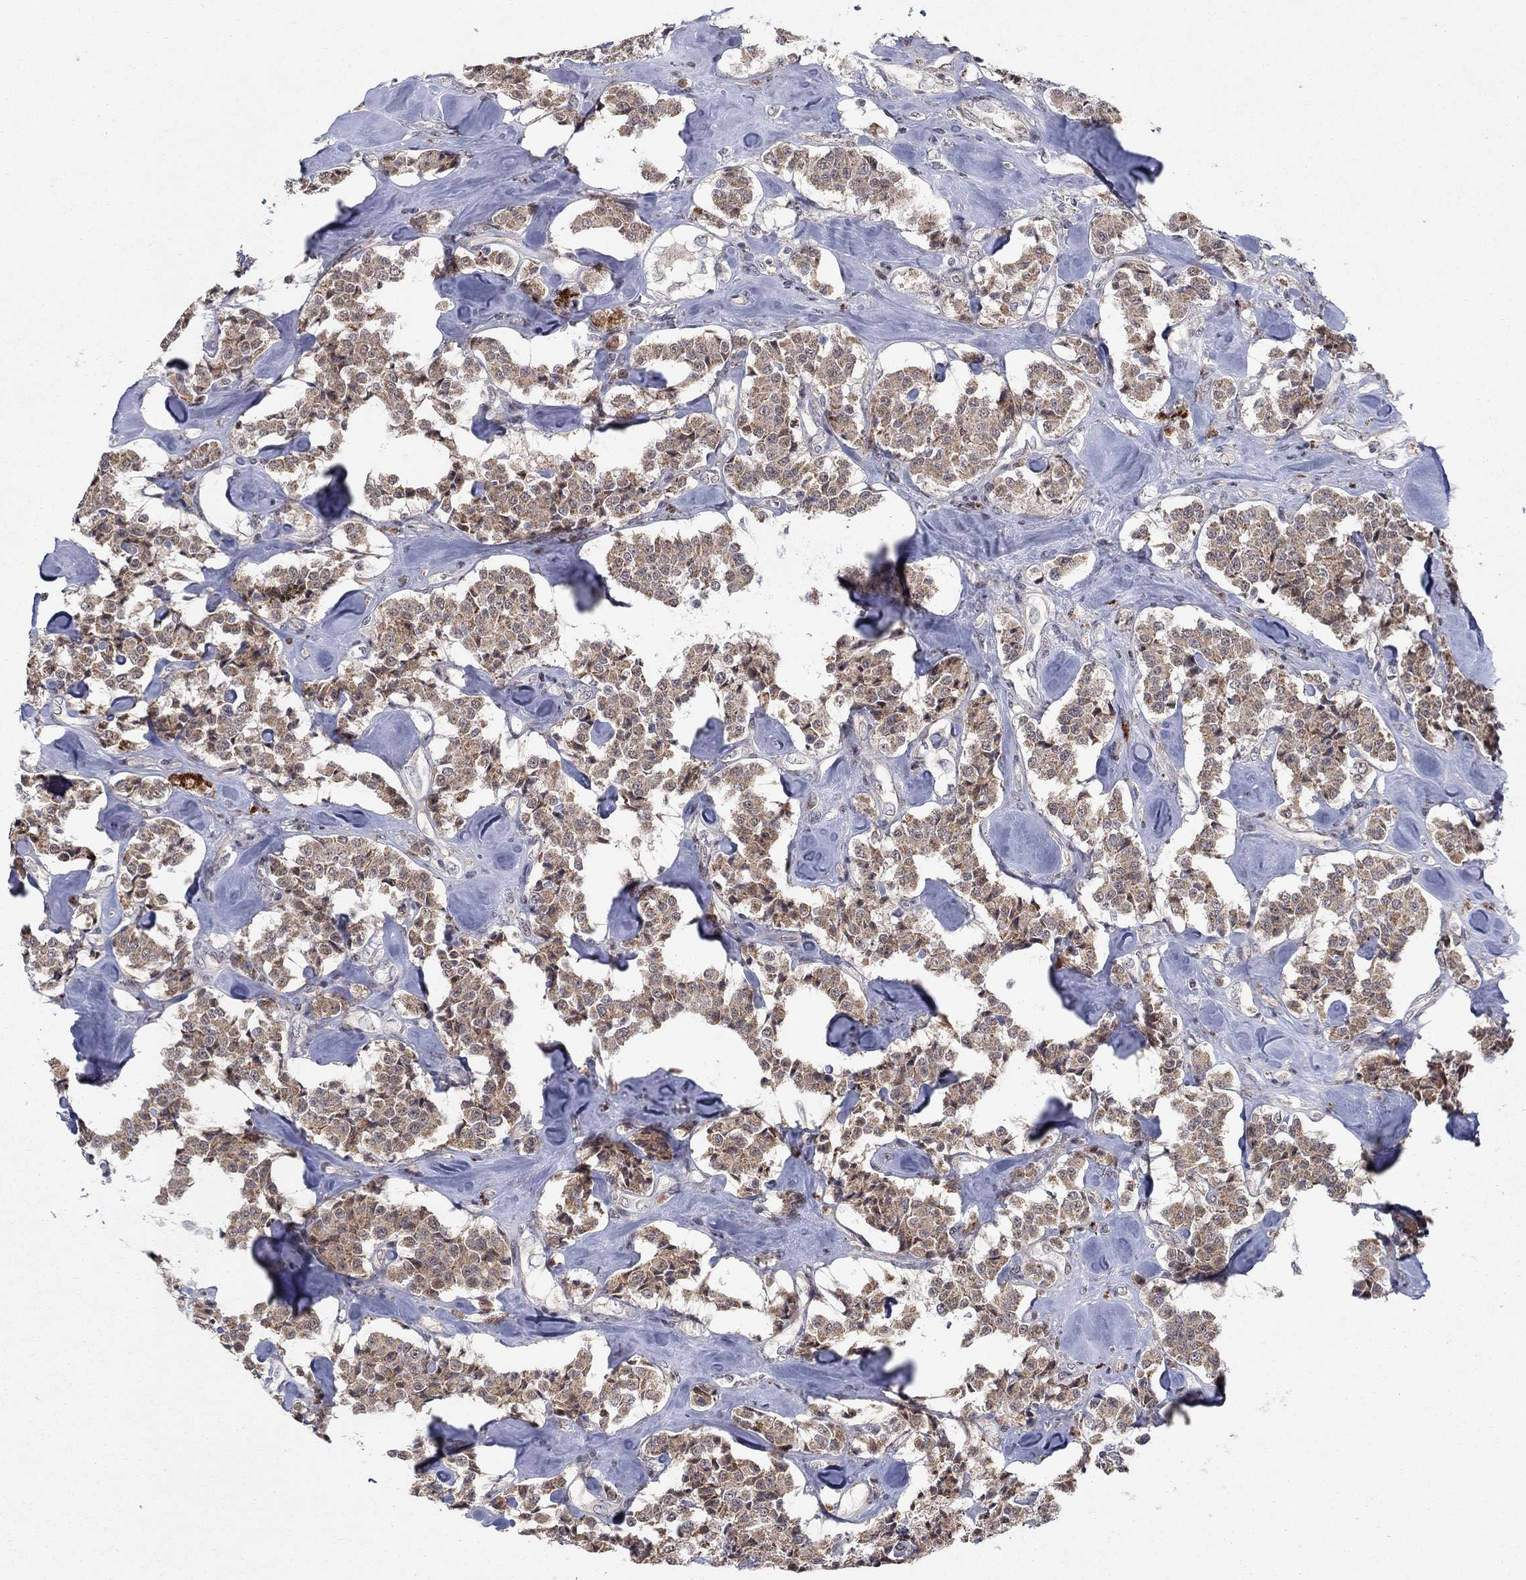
{"staining": {"intensity": "moderate", "quantity": ">75%", "location": "cytoplasmic/membranous"}, "tissue": "carcinoid", "cell_type": "Tumor cells", "image_type": "cancer", "snomed": [{"axis": "morphology", "description": "Carcinoid, malignant, NOS"}, {"axis": "topography", "description": "Pancreas"}], "caption": "Tumor cells display moderate cytoplasmic/membranous positivity in about >75% of cells in carcinoid (malignant). (brown staining indicates protein expression, while blue staining denotes nuclei).", "gene": "ZNF395", "patient": {"sex": "male", "age": 41}}